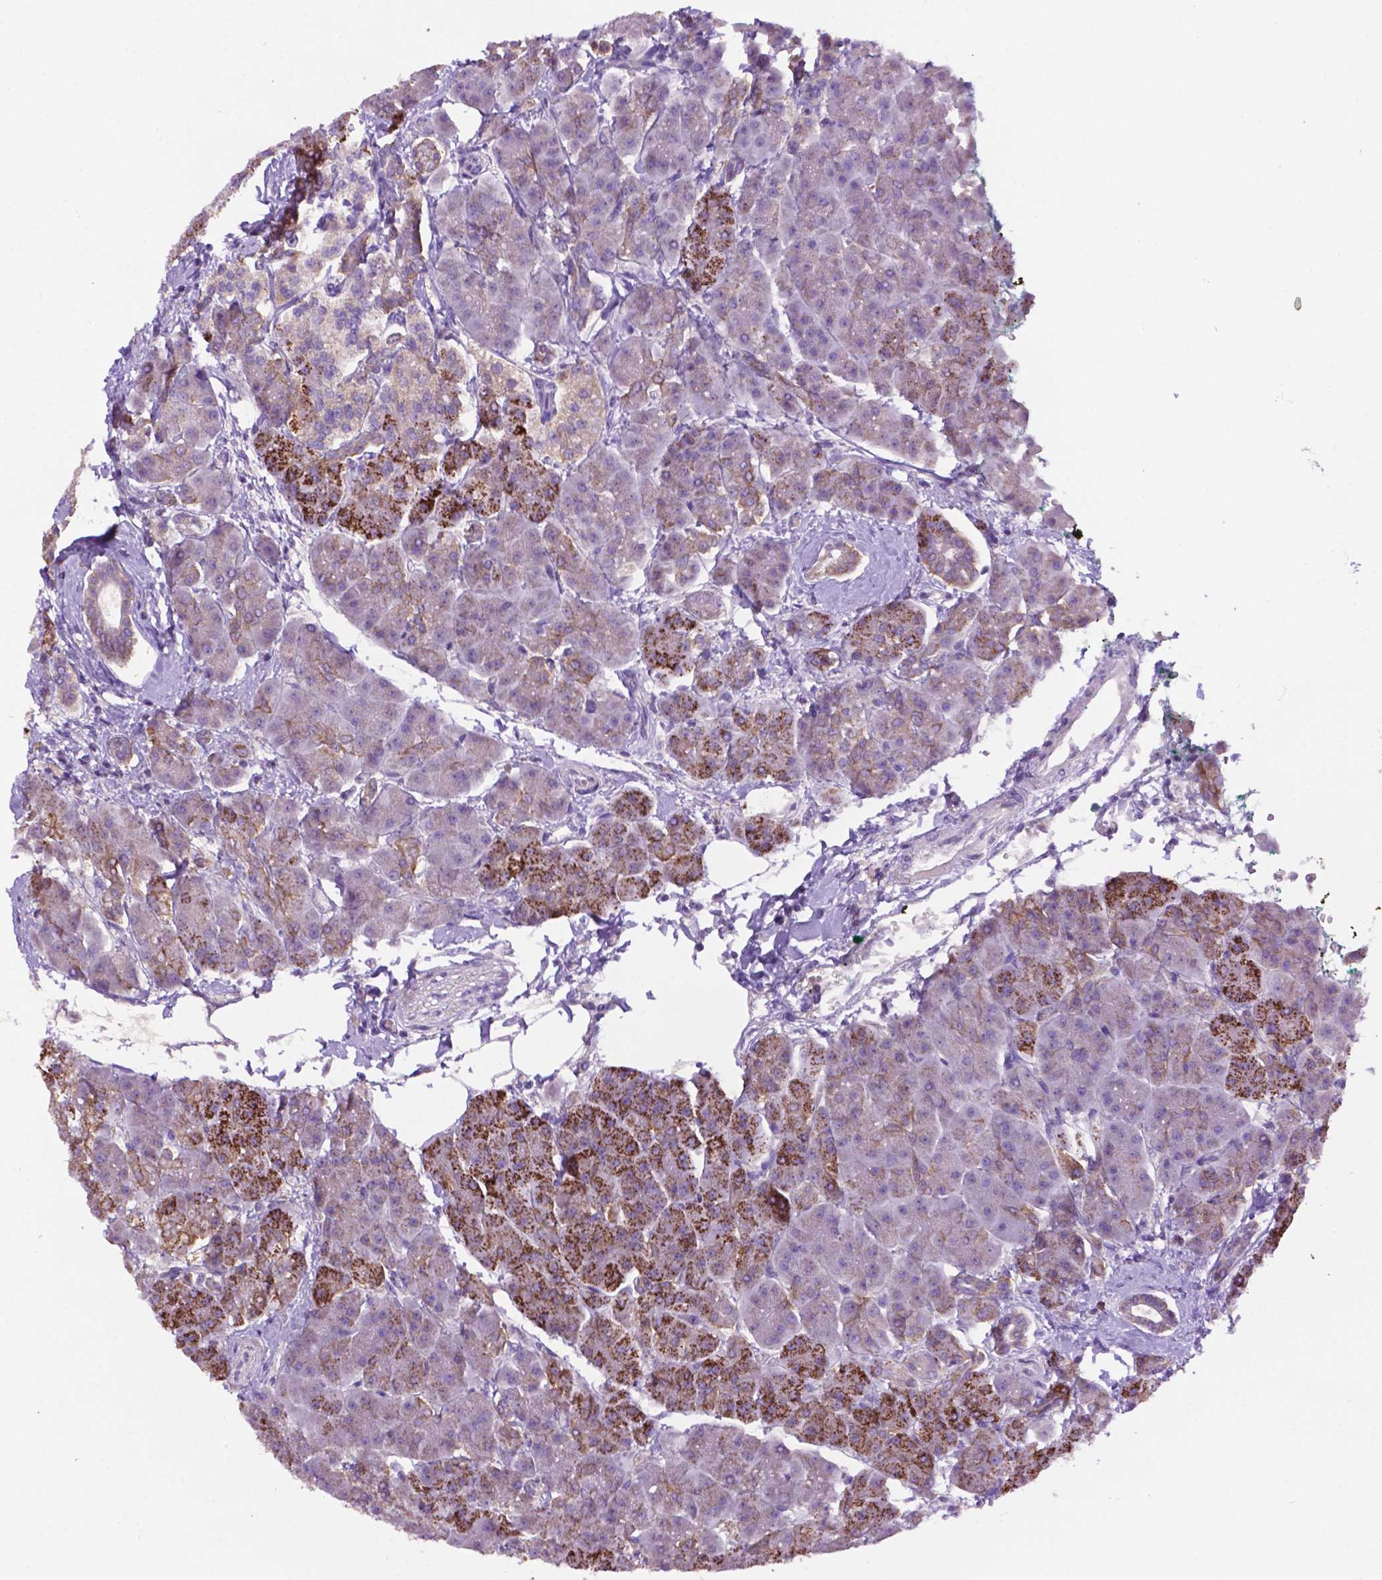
{"staining": {"intensity": "strong", "quantity": ">75%", "location": "cytoplasmic/membranous"}, "tissue": "pancreas", "cell_type": "Exocrine glandular cells", "image_type": "normal", "snomed": [{"axis": "morphology", "description": "Normal tissue, NOS"}, {"axis": "topography", "description": "Adipose tissue"}, {"axis": "topography", "description": "Pancreas"}, {"axis": "topography", "description": "Peripheral nerve tissue"}], "caption": "Protein expression analysis of normal pancreas exhibits strong cytoplasmic/membranous staining in about >75% of exocrine glandular cells.", "gene": "PHYHIP", "patient": {"sex": "female", "age": 58}}